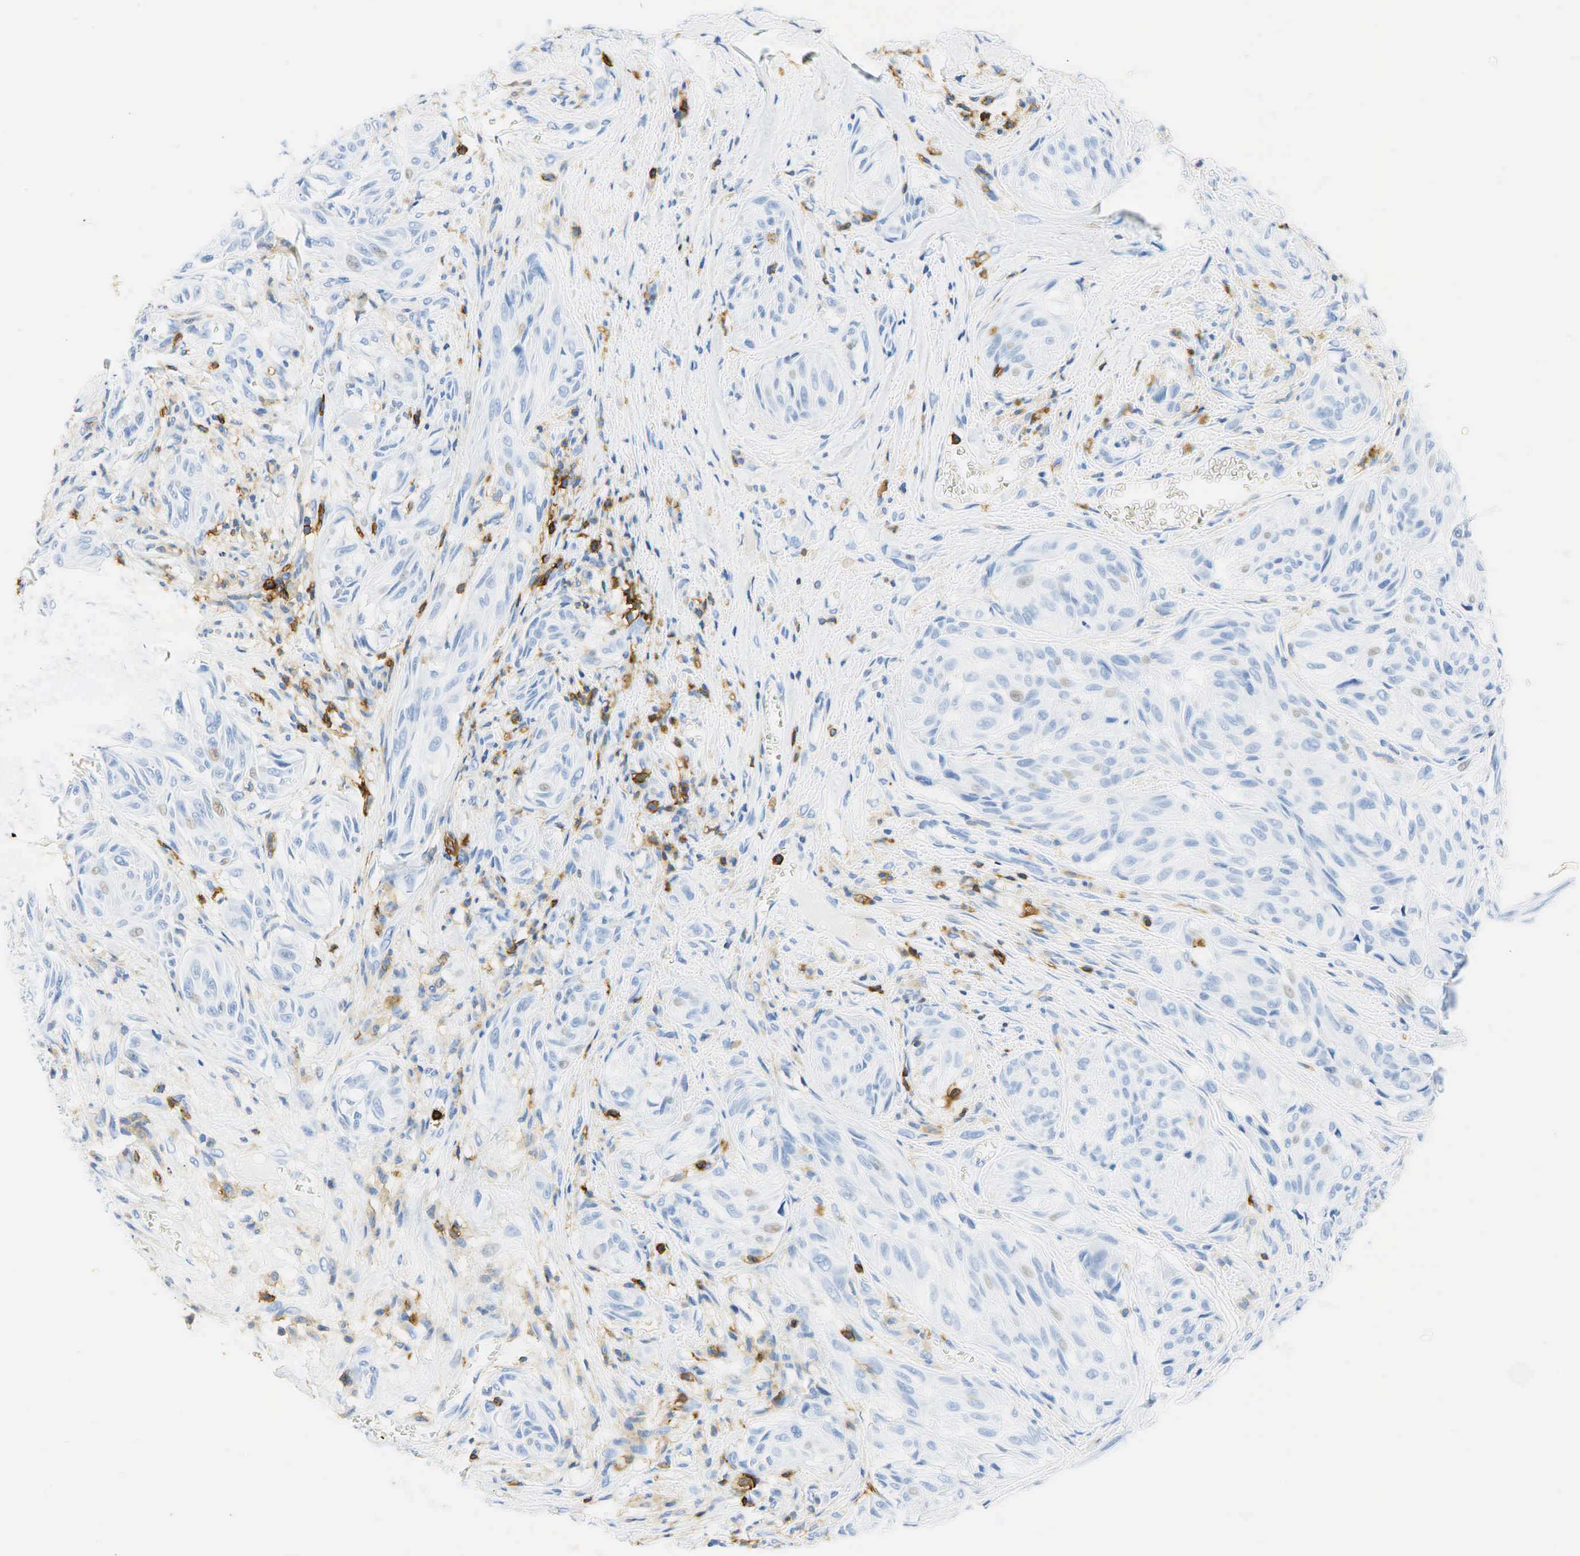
{"staining": {"intensity": "weak", "quantity": "<25%", "location": "nuclear"}, "tissue": "melanoma", "cell_type": "Tumor cells", "image_type": "cancer", "snomed": [{"axis": "morphology", "description": "Malignant melanoma, NOS"}, {"axis": "topography", "description": "Skin"}], "caption": "This is a image of IHC staining of malignant melanoma, which shows no staining in tumor cells.", "gene": "PTPRC", "patient": {"sex": "male", "age": 54}}